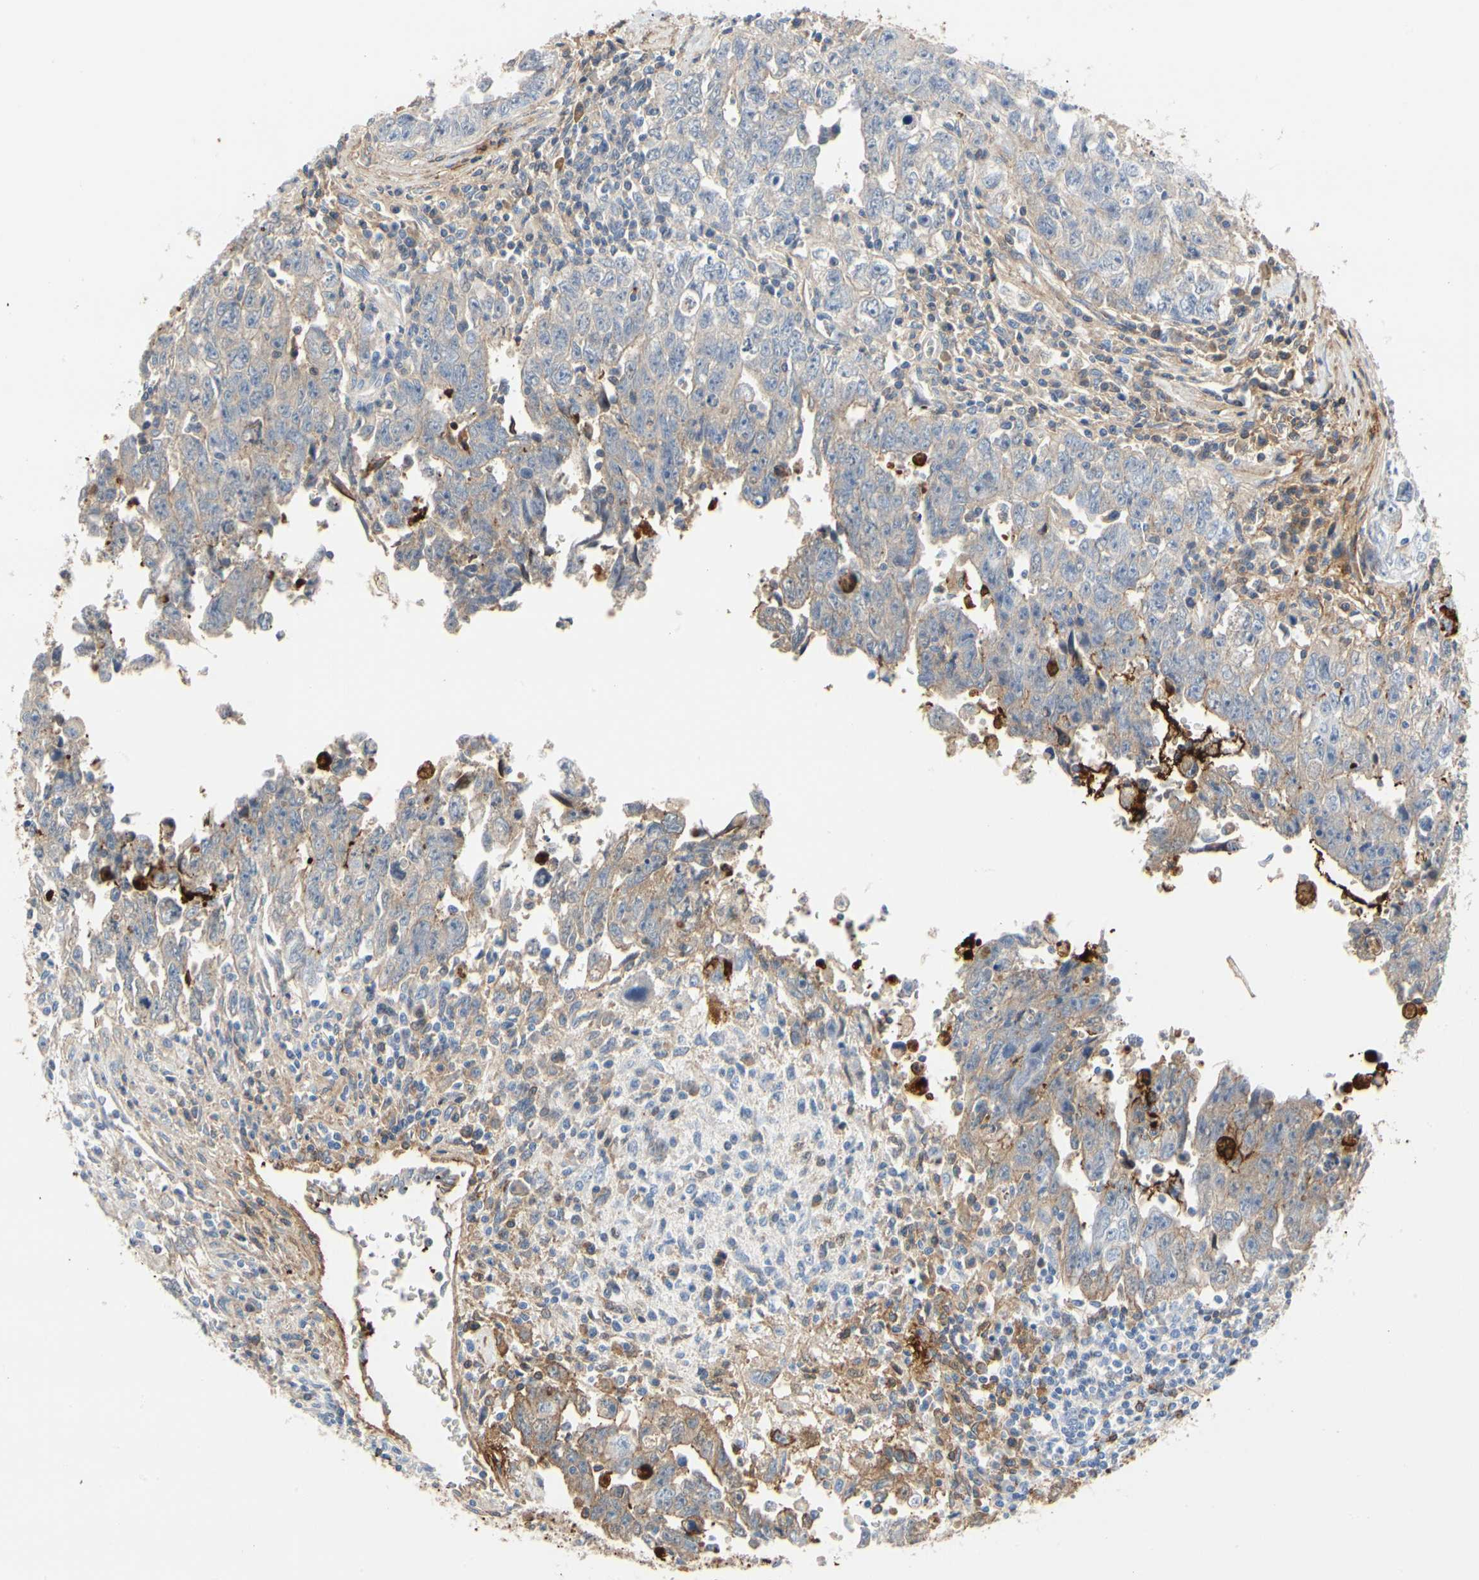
{"staining": {"intensity": "weak", "quantity": "25%-75%", "location": "cytoplasmic/membranous"}, "tissue": "testis cancer", "cell_type": "Tumor cells", "image_type": "cancer", "snomed": [{"axis": "morphology", "description": "Carcinoma, Embryonal, NOS"}, {"axis": "topography", "description": "Testis"}], "caption": "The immunohistochemical stain highlights weak cytoplasmic/membranous expression in tumor cells of embryonal carcinoma (testis) tissue.", "gene": "FGB", "patient": {"sex": "male", "age": 28}}